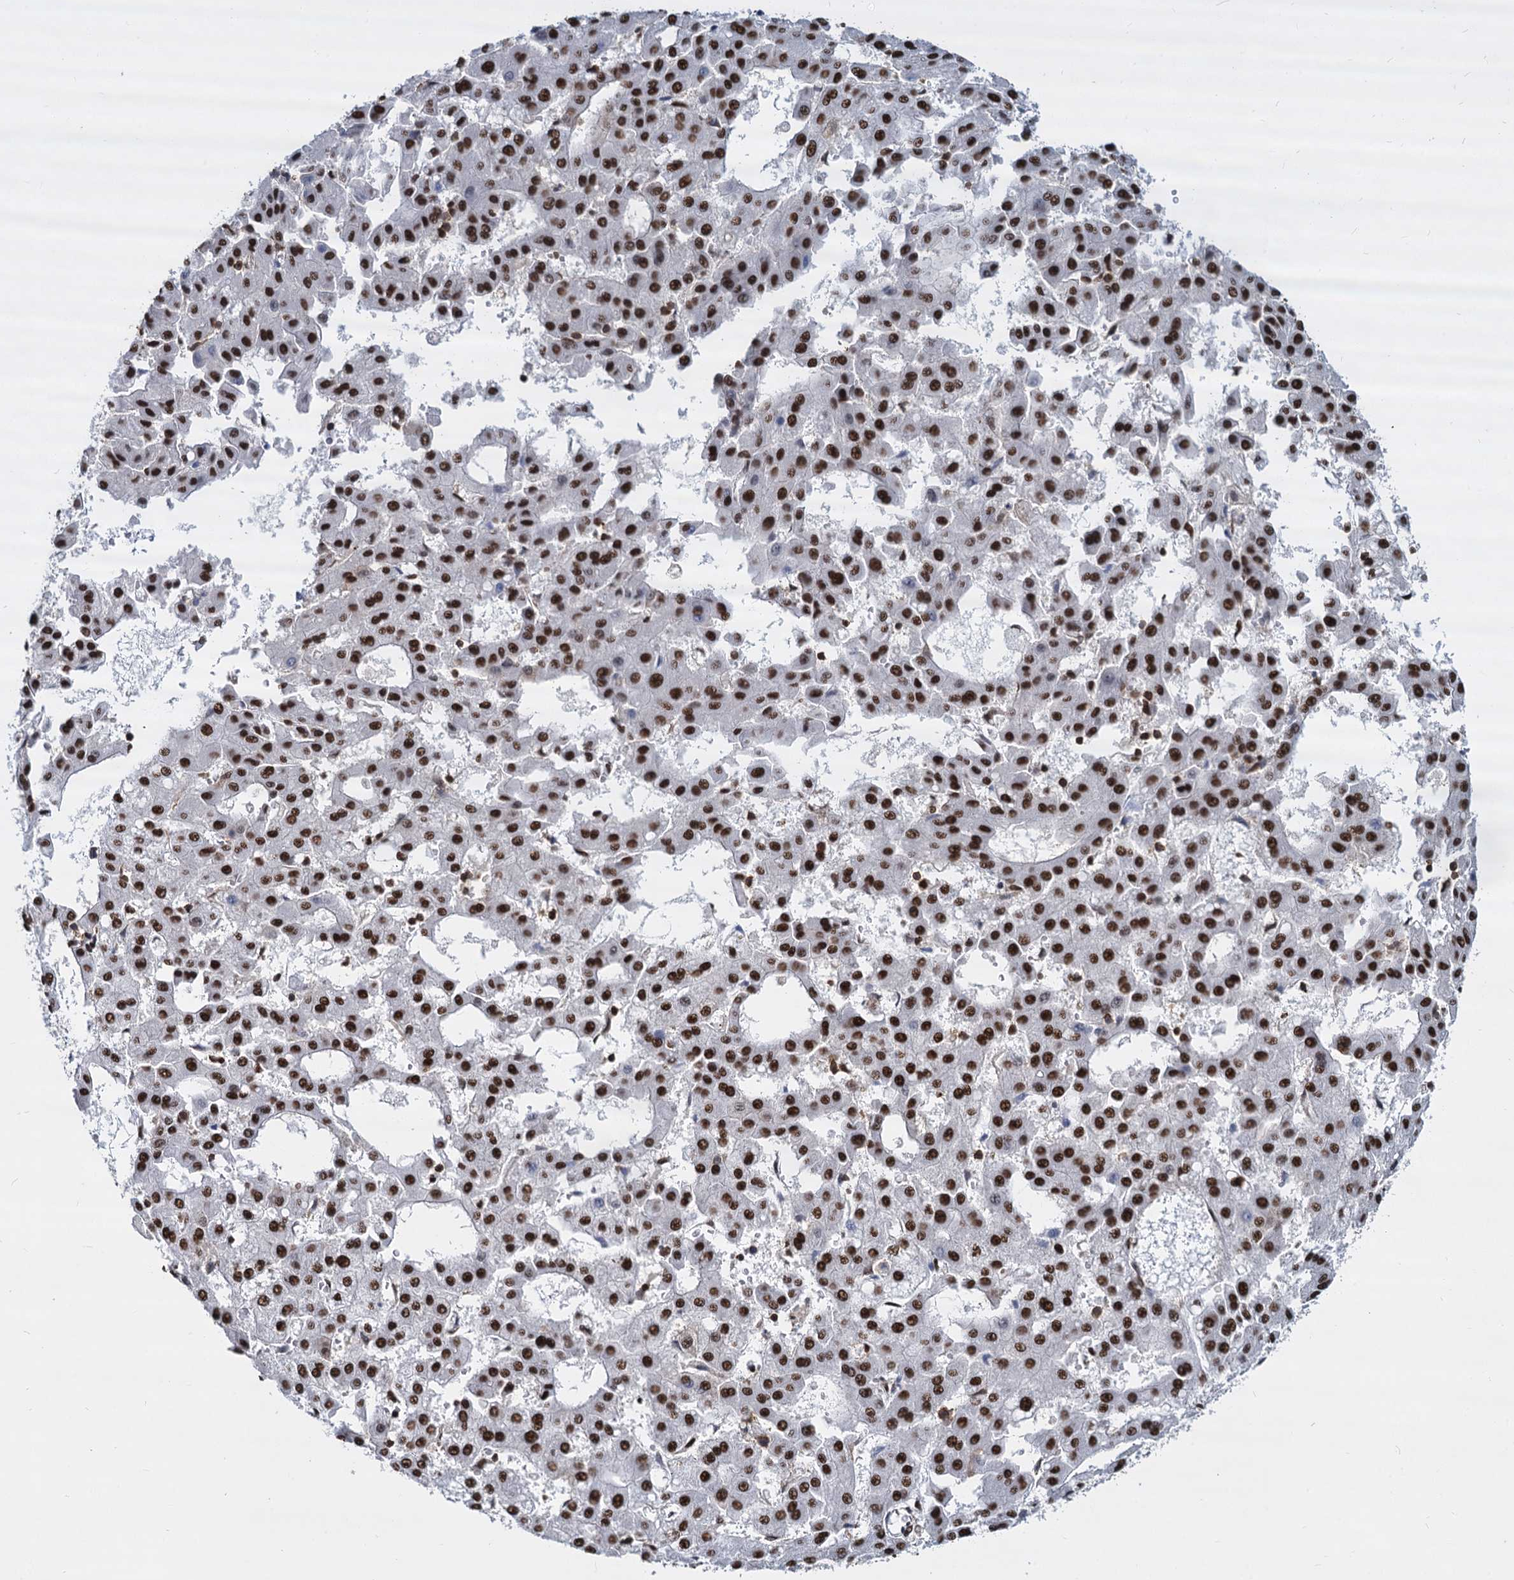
{"staining": {"intensity": "strong", "quantity": ">75%", "location": "nuclear"}, "tissue": "liver cancer", "cell_type": "Tumor cells", "image_type": "cancer", "snomed": [{"axis": "morphology", "description": "Carcinoma, Hepatocellular, NOS"}, {"axis": "topography", "description": "Liver"}], "caption": "The immunohistochemical stain labels strong nuclear expression in tumor cells of liver cancer tissue.", "gene": "DCPS", "patient": {"sex": "male", "age": 47}}